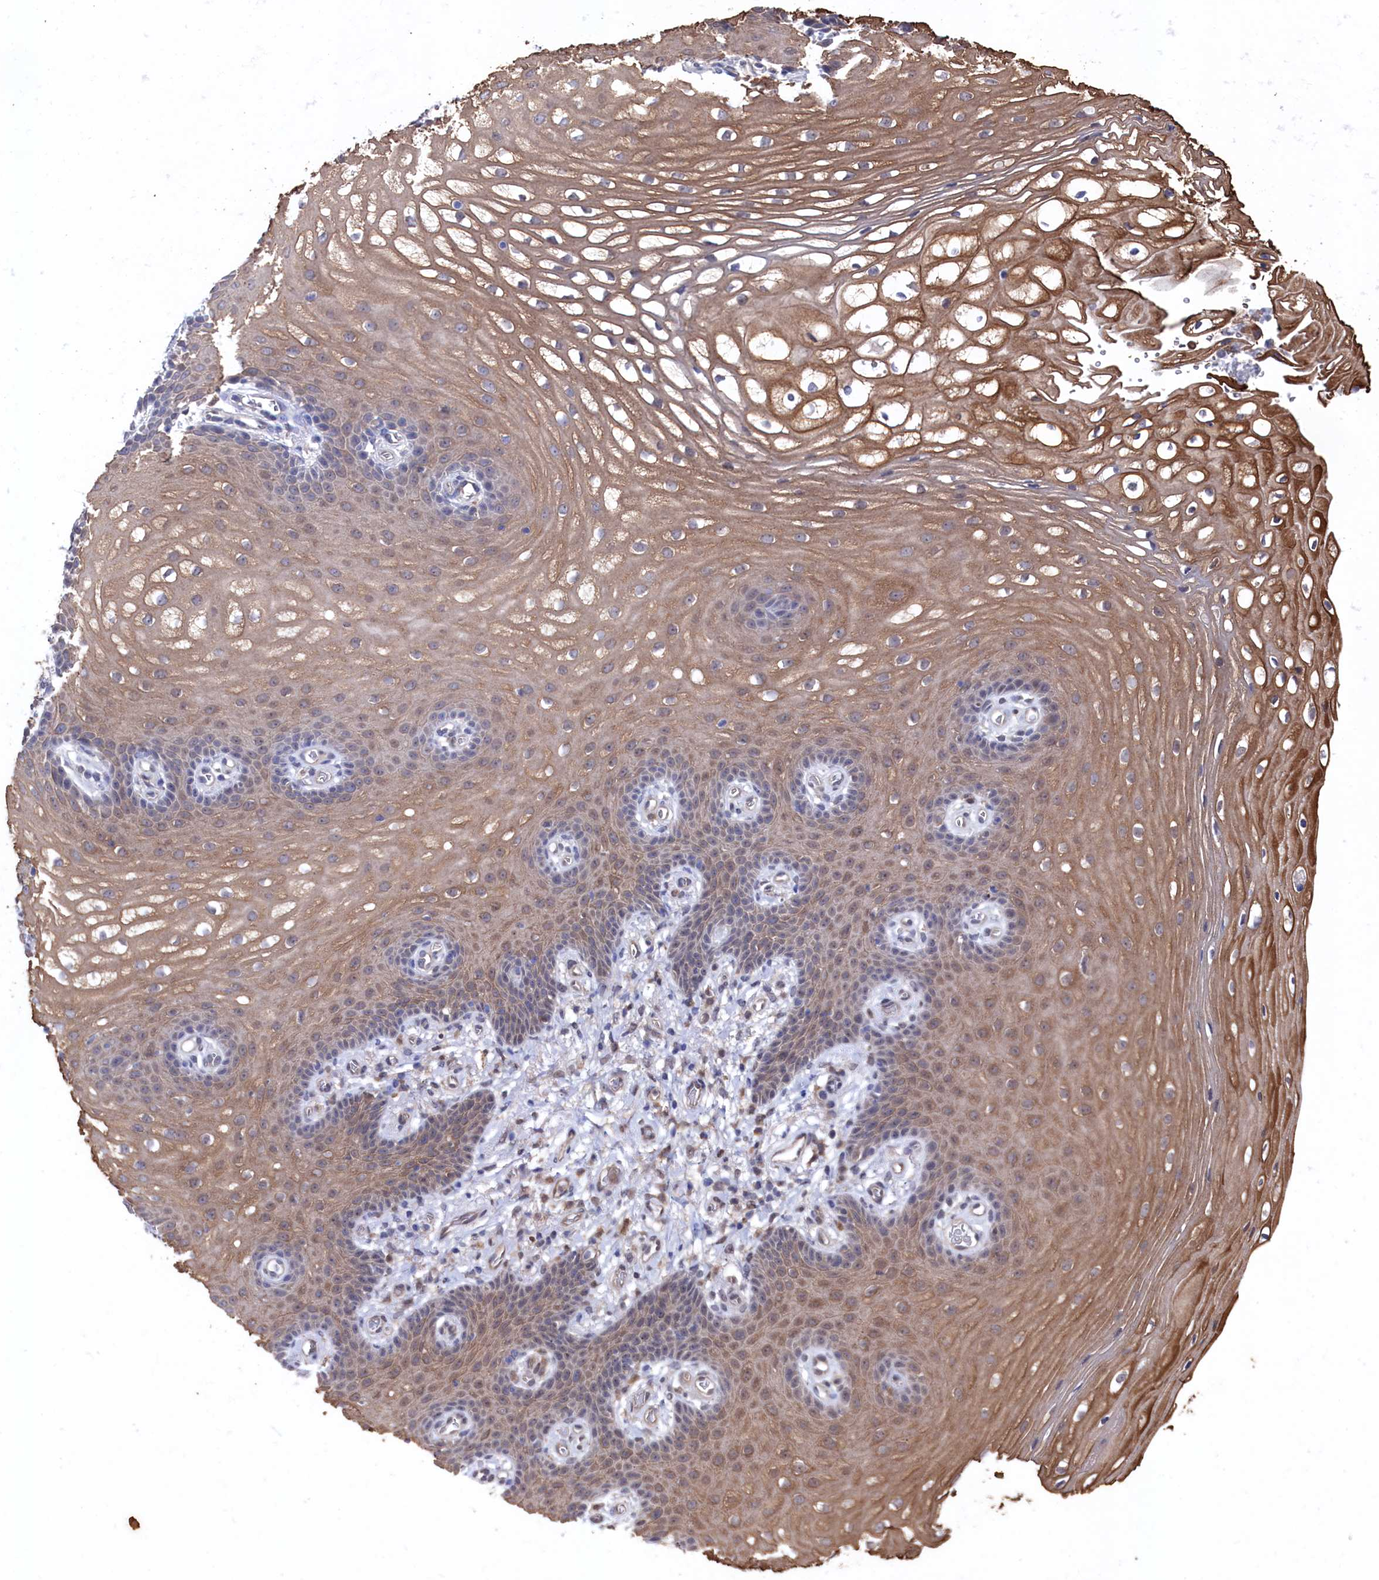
{"staining": {"intensity": "strong", "quantity": "<25%", "location": "cytoplasmic/membranous"}, "tissue": "vagina", "cell_type": "Squamous epithelial cells", "image_type": "normal", "snomed": [{"axis": "morphology", "description": "Normal tissue, NOS"}, {"axis": "topography", "description": "Vagina"}], "caption": "High-power microscopy captured an immunohistochemistry photomicrograph of normal vagina, revealing strong cytoplasmic/membranous positivity in about <25% of squamous epithelial cells.", "gene": "RNH1", "patient": {"sex": "female", "age": 60}}